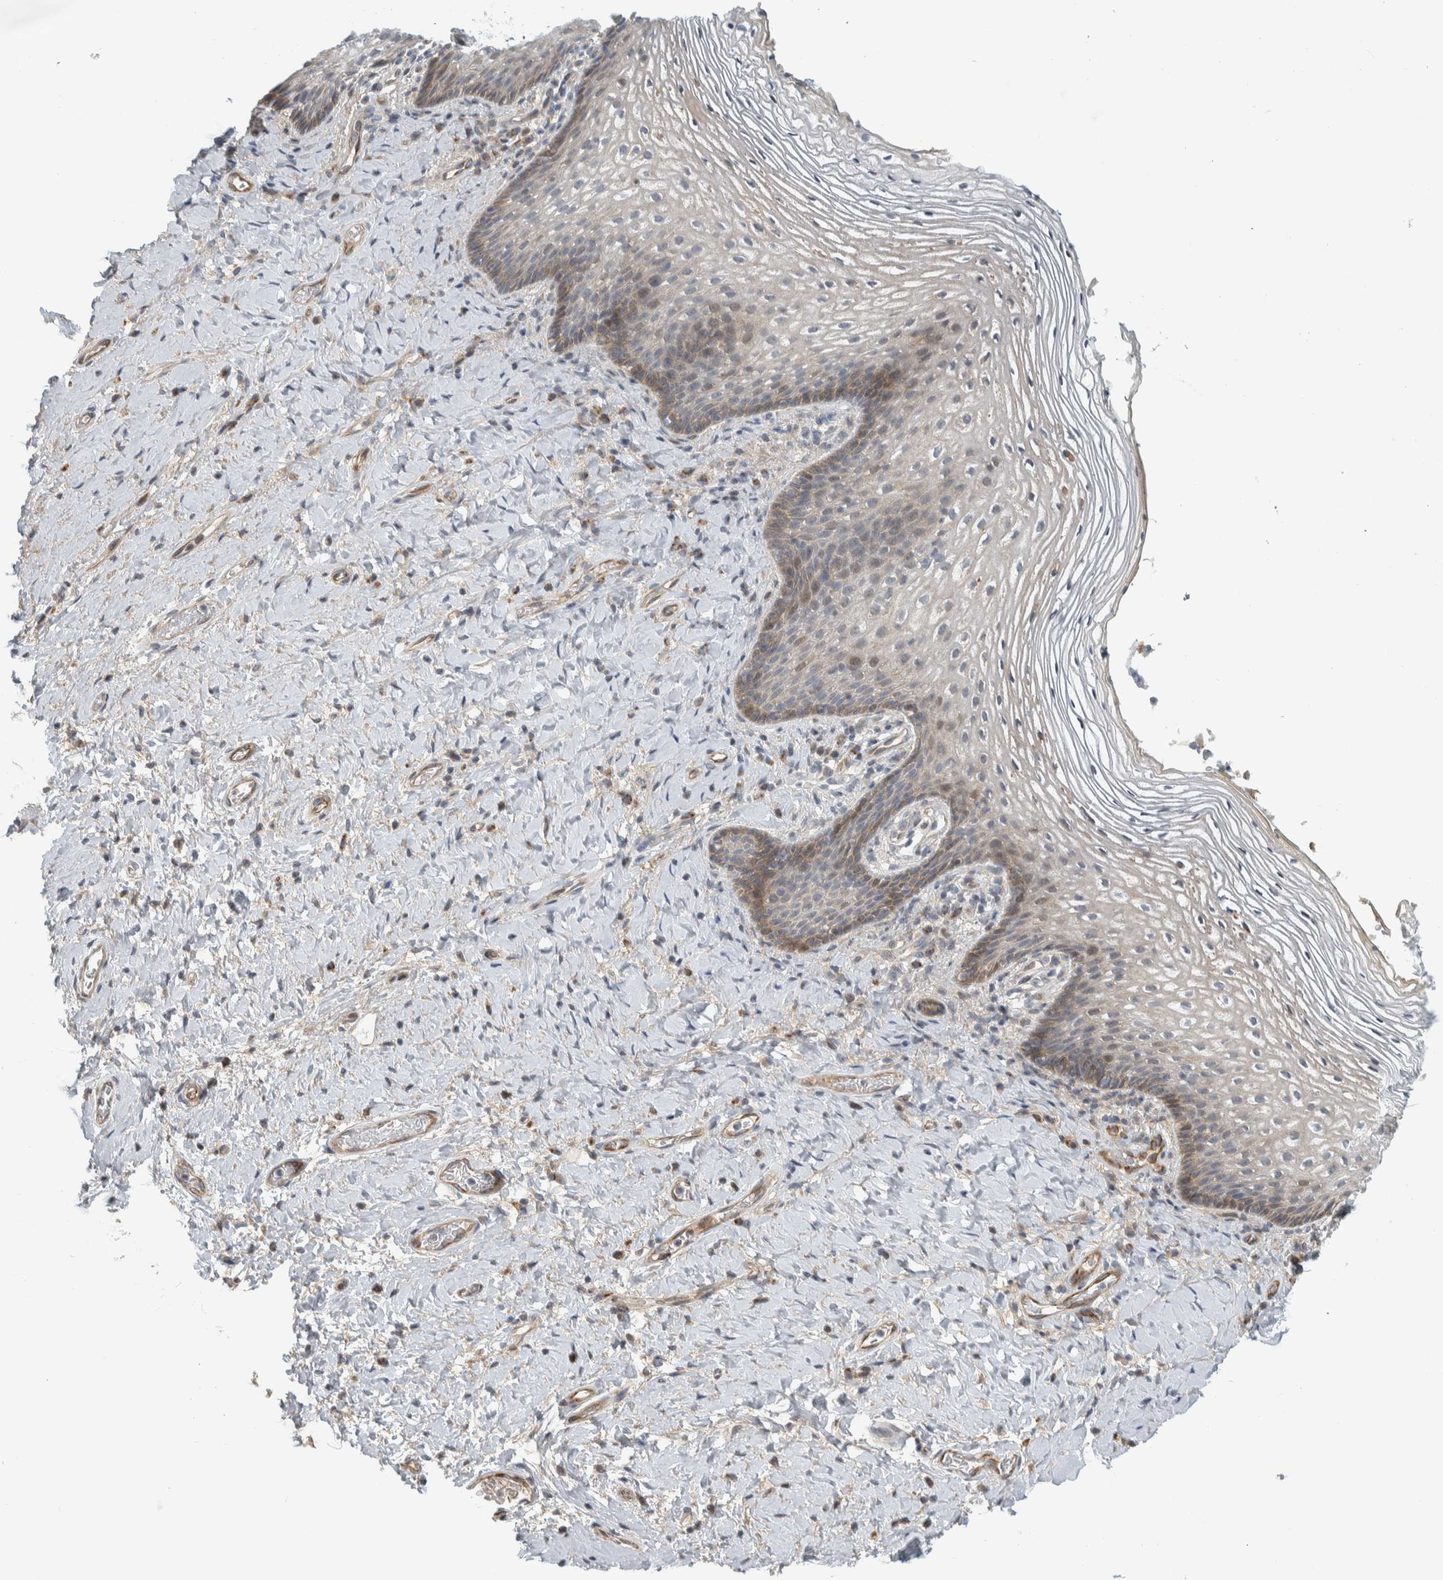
{"staining": {"intensity": "moderate", "quantity": "<25%", "location": "cytoplasmic/membranous"}, "tissue": "vagina", "cell_type": "Squamous epithelial cells", "image_type": "normal", "snomed": [{"axis": "morphology", "description": "Normal tissue, NOS"}, {"axis": "topography", "description": "Vagina"}], "caption": "Brown immunohistochemical staining in normal human vagina demonstrates moderate cytoplasmic/membranous staining in about <25% of squamous epithelial cells. (brown staining indicates protein expression, while blue staining denotes nuclei).", "gene": "AFP", "patient": {"sex": "female", "age": 60}}